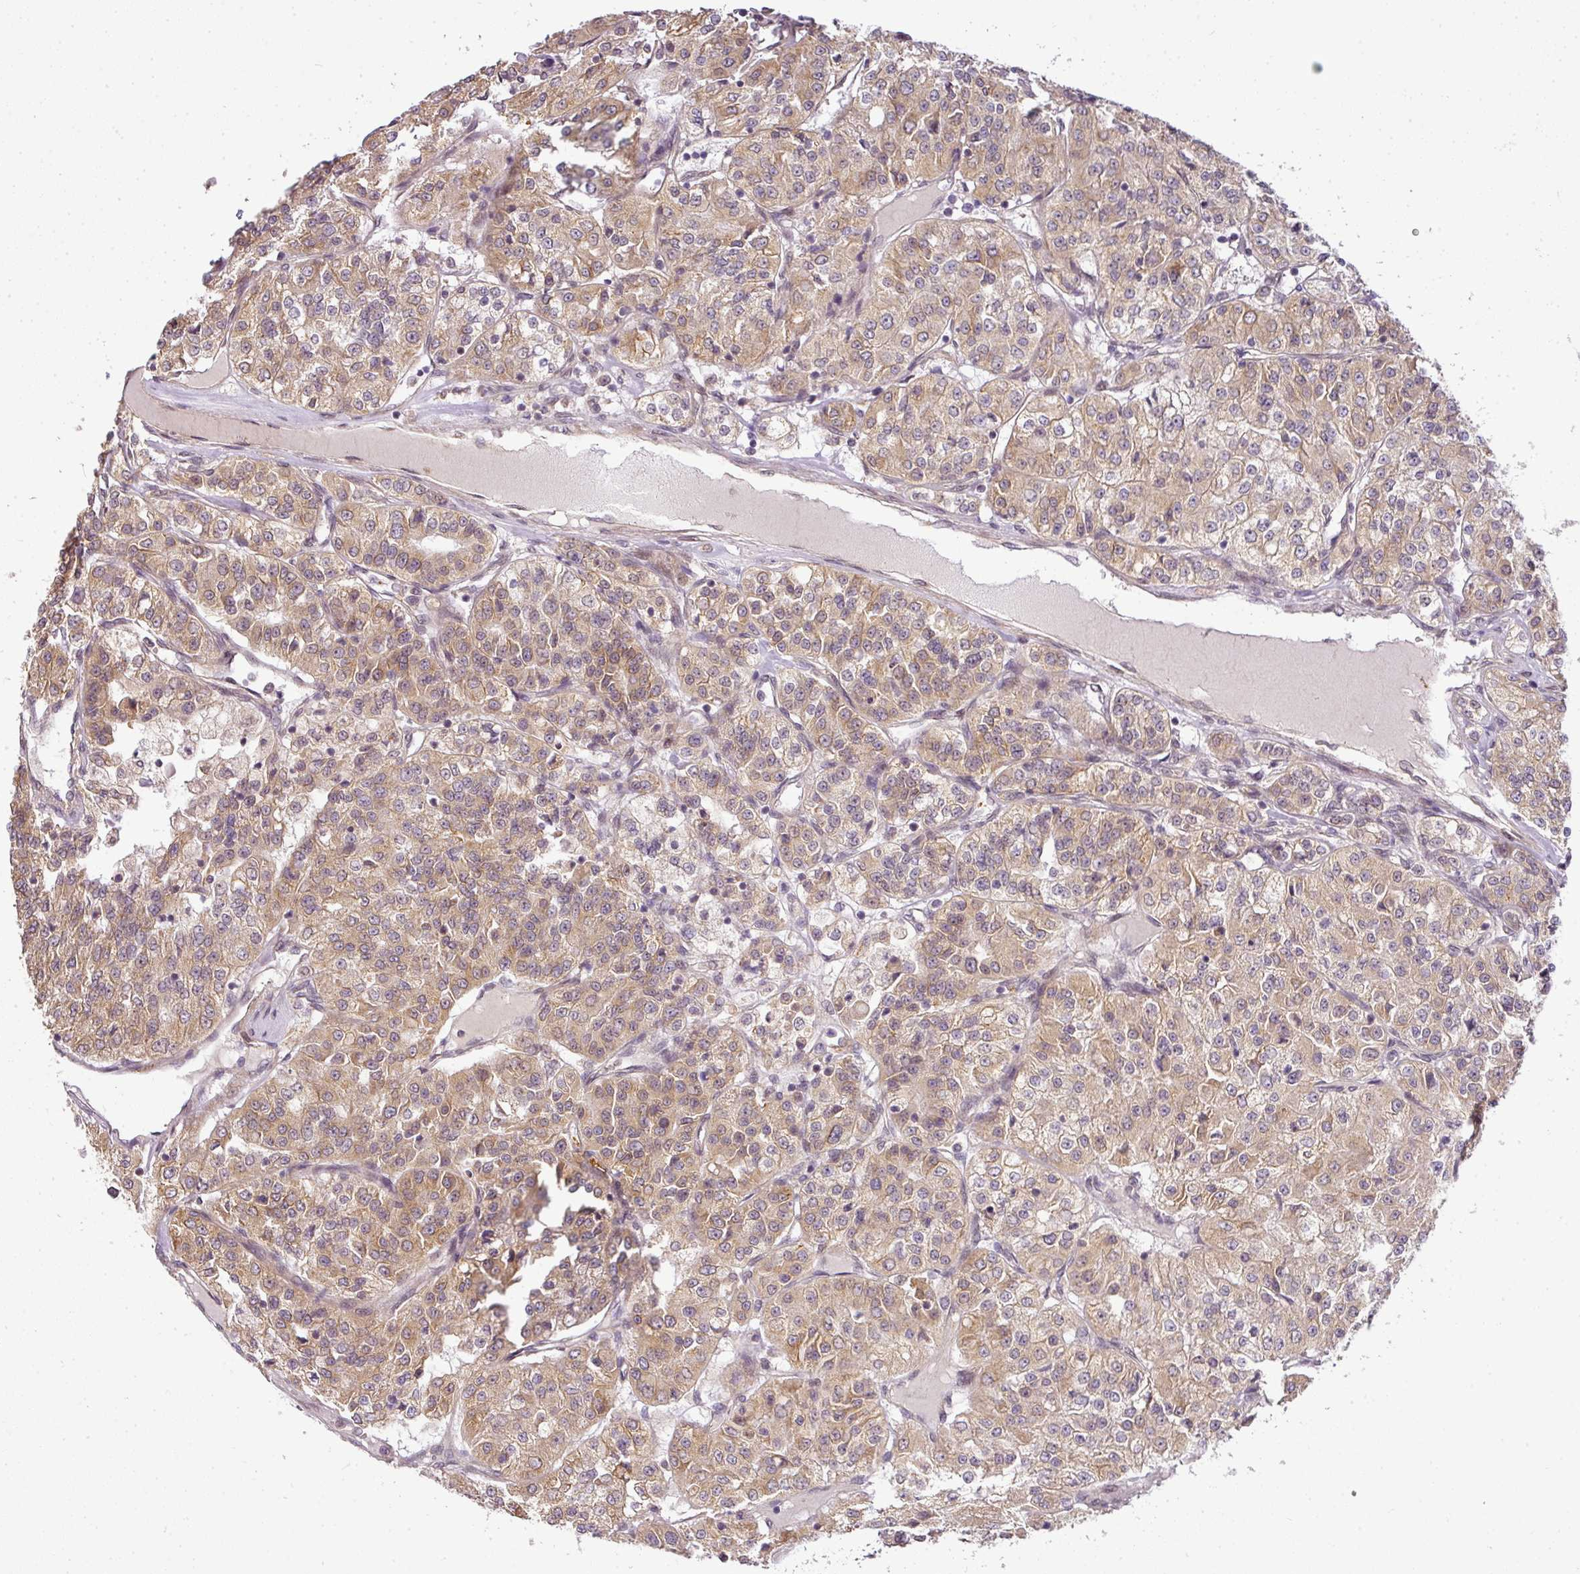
{"staining": {"intensity": "moderate", "quantity": "25%-75%", "location": "cytoplasmic/membranous"}, "tissue": "renal cancer", "cell_type": "Tumor cells", "image_type": "cancer", "snomed": [{"axis": "morphology", "description": "Adenocarcinoma, NOS"}, {"axis": "topography", "description": "Kidney"}], "caption": "Renal adenocarcinoma stained with a brown dye reveals moderate cytoplasmic/membranous positive staining in about 25%-75% of tumor cells.", "gene": "C1orf226", "patient": {"sex": "female", "age": 63}}